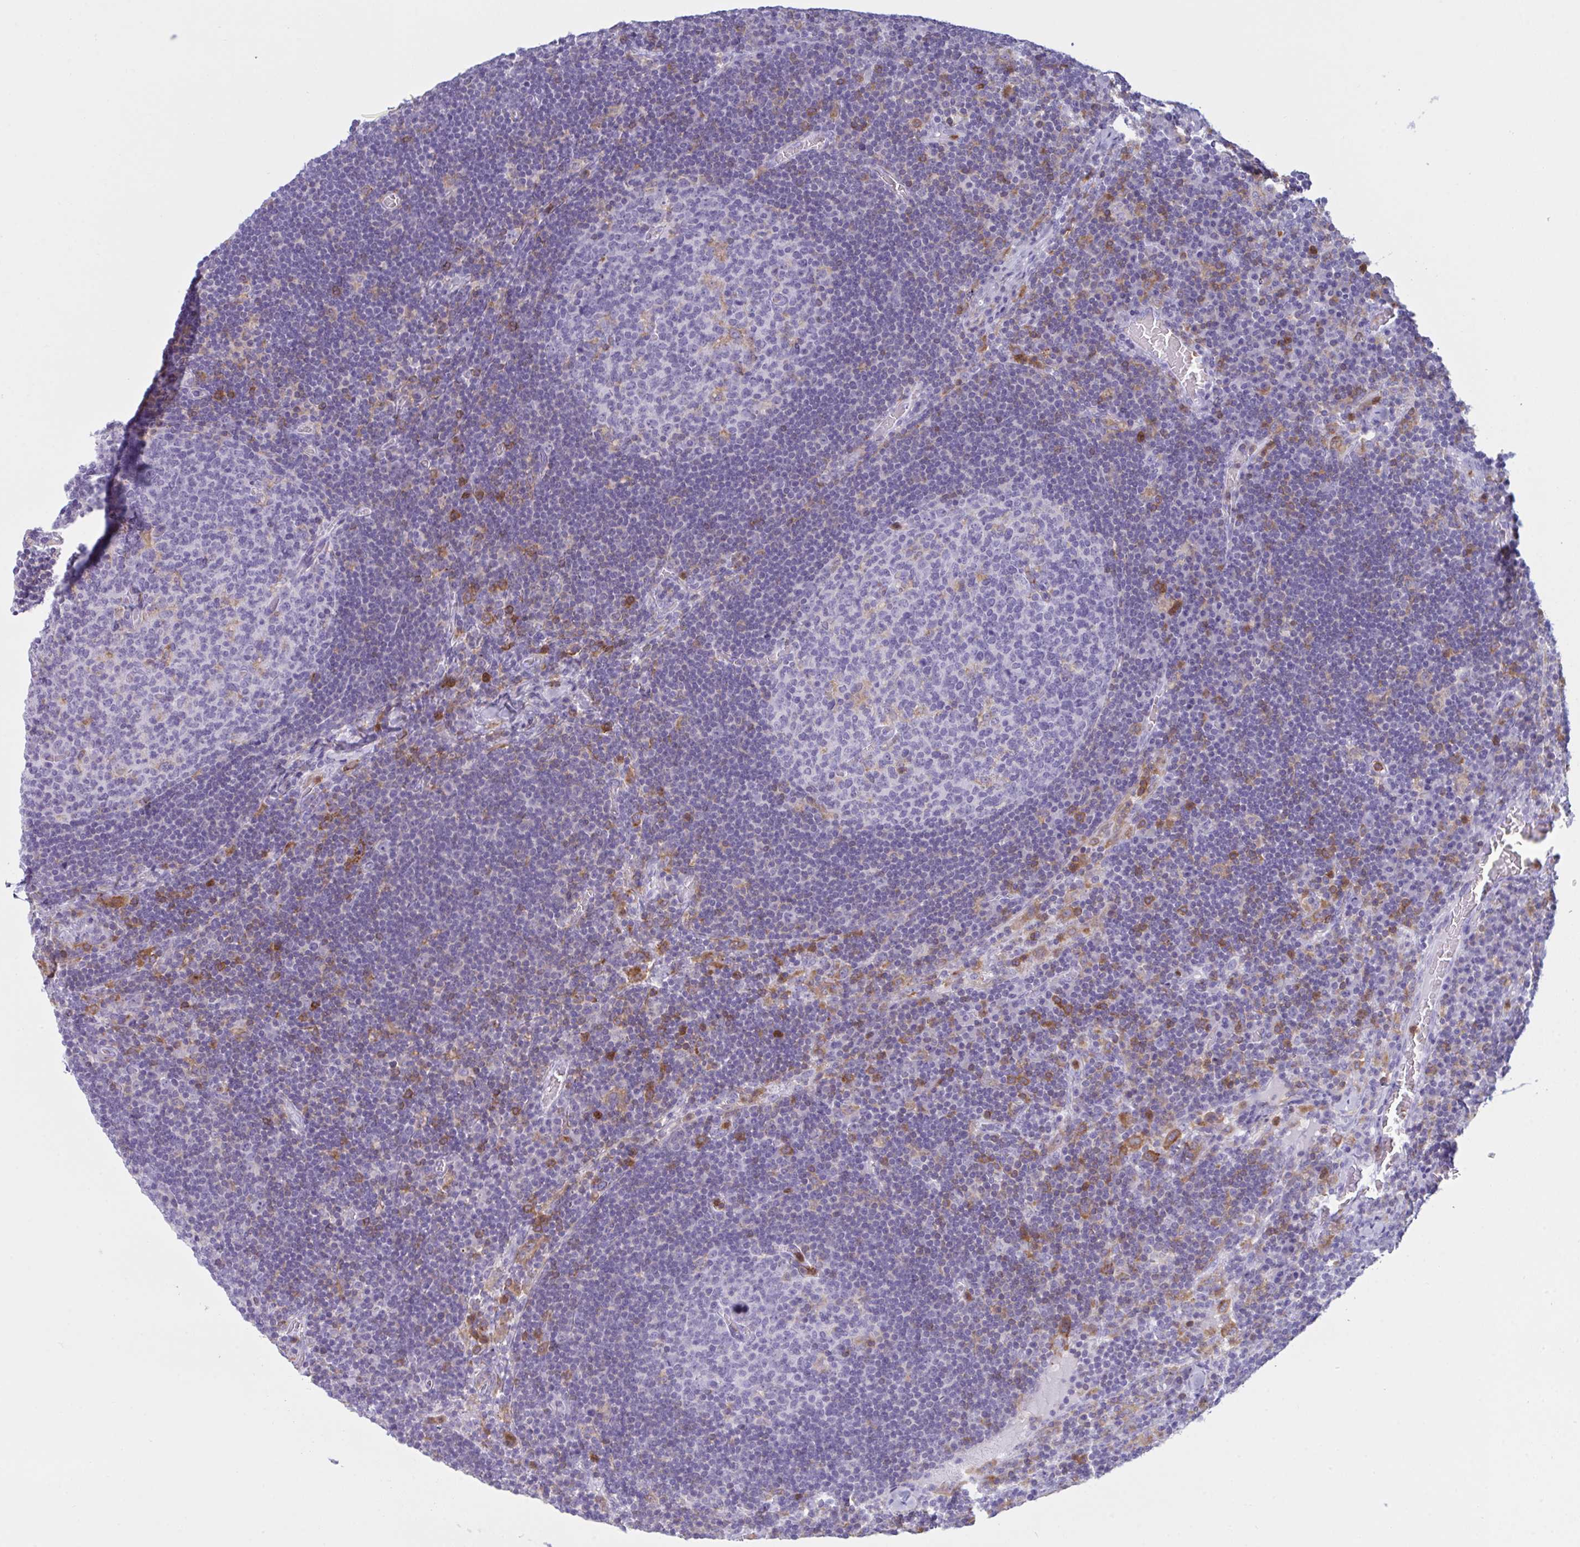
{"staining": {"intensity": "negative", "quantity": "none", "location": "none"}, "tissue": "lymph node", "cell_type": "Germinal center cells", "image_type": "normal", "snomed": [{"axis": "morphology", "description": "Normal tissue, NOS"}, {"axis": "topography", "description": "Lymph node"}], "caption": "Lymph node stained for a protein using IHC exhibits no expression germinal center cells.", "gene": "MYO1F", "patient": {"sex": "male", "age": 67}}